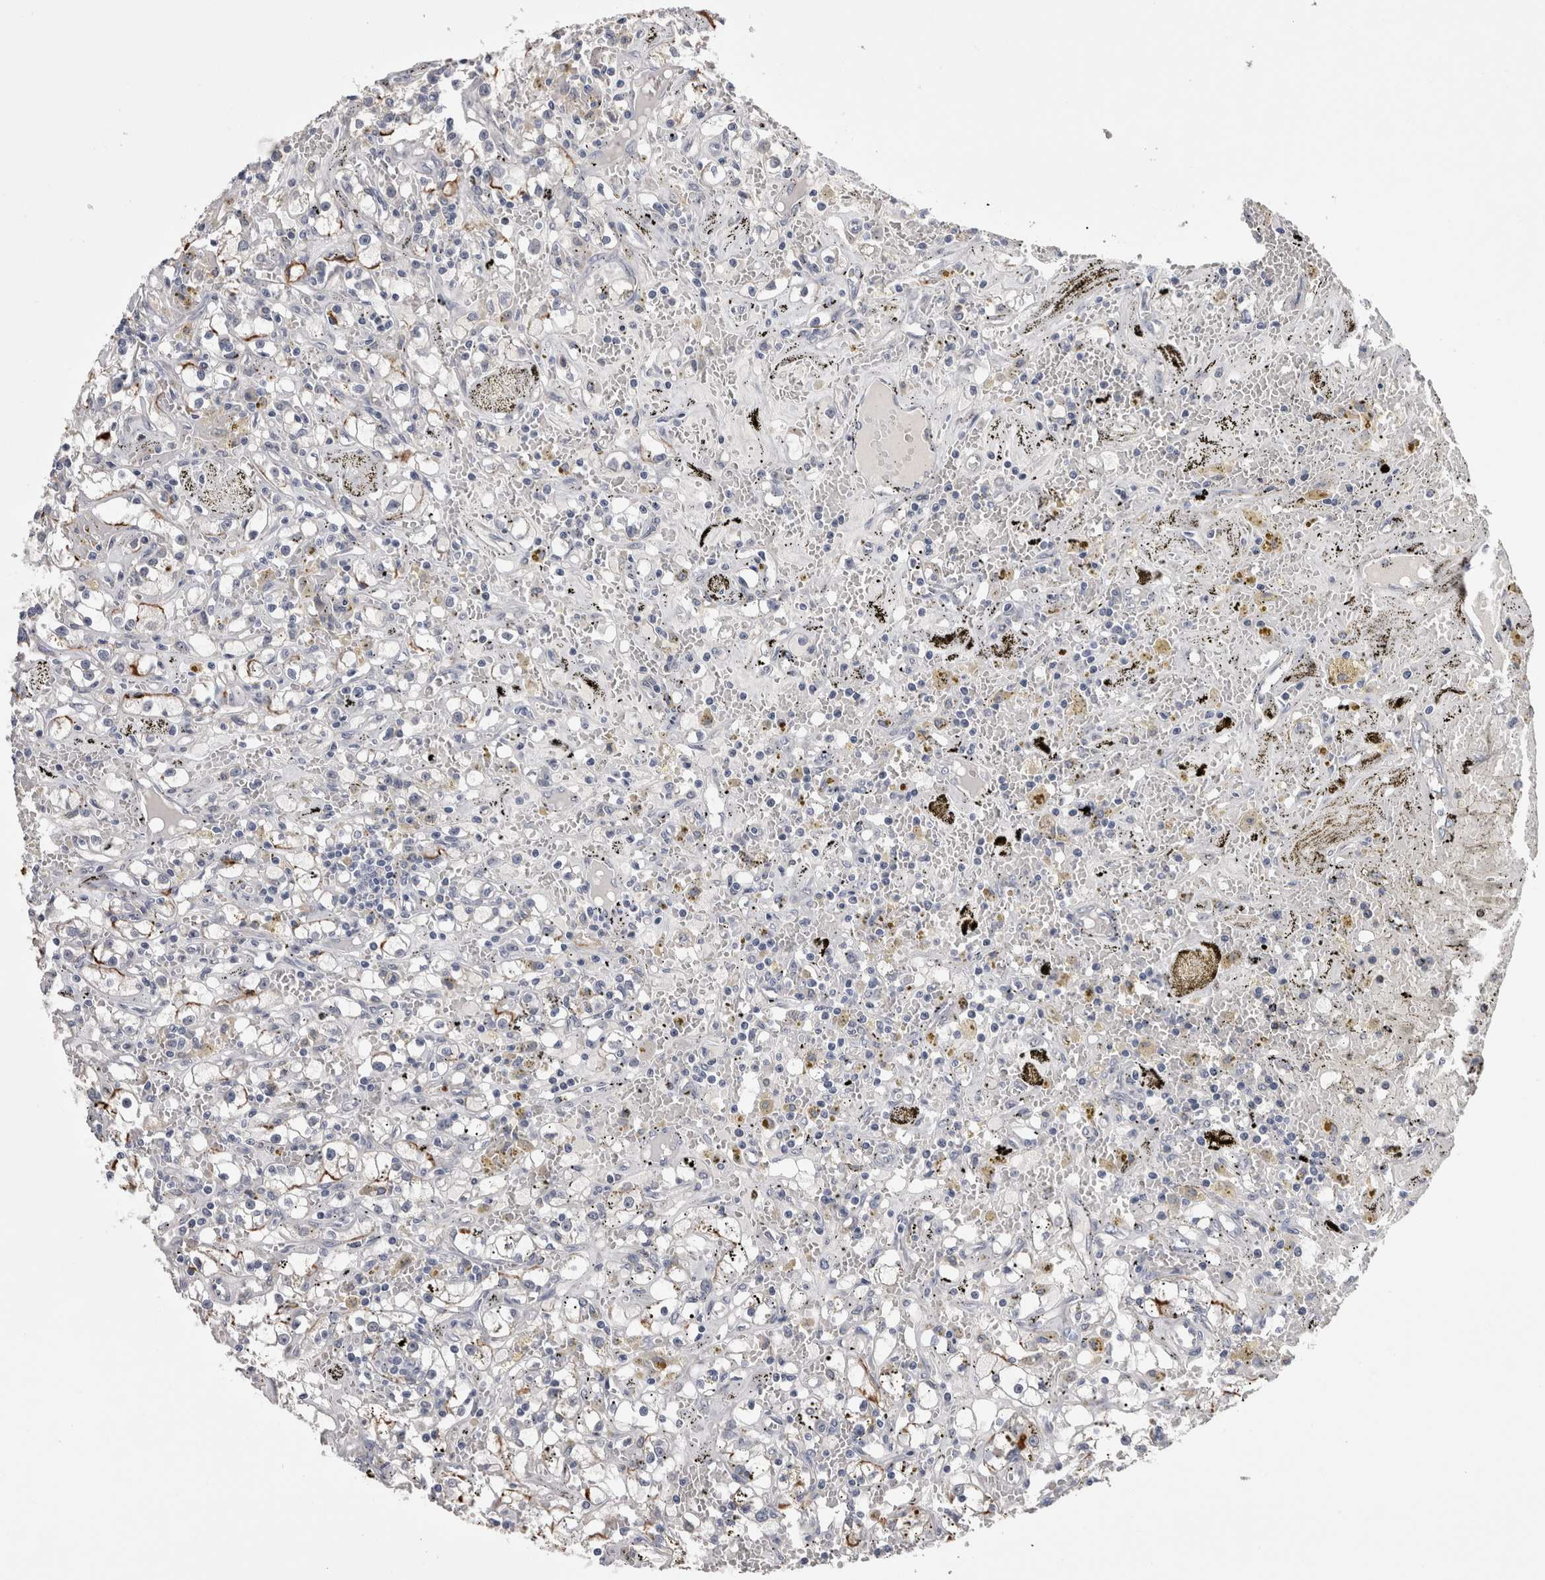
{"staining": {"intensity": "moderate", "quantity": "<25%", "location": "cytoplasmic/membranous"}, "tissue": "renal cancer", "cell_type": "Tumor cells", "image_type": "cancer", "snomed": [{"axis": "morphology", "description": "Adenocarcinoma, NOS"}, {"axis": "topography", "description": "Kidney"}], "caption": "Adenocarcinoma (renal) stained with immunohistochemistry (IHC) displays moderate cytoplasmic/membranous positivity in about <25% of tumor cells.", "gene": "CDHR5", "patient": {"sex": "male", "age": 56}}